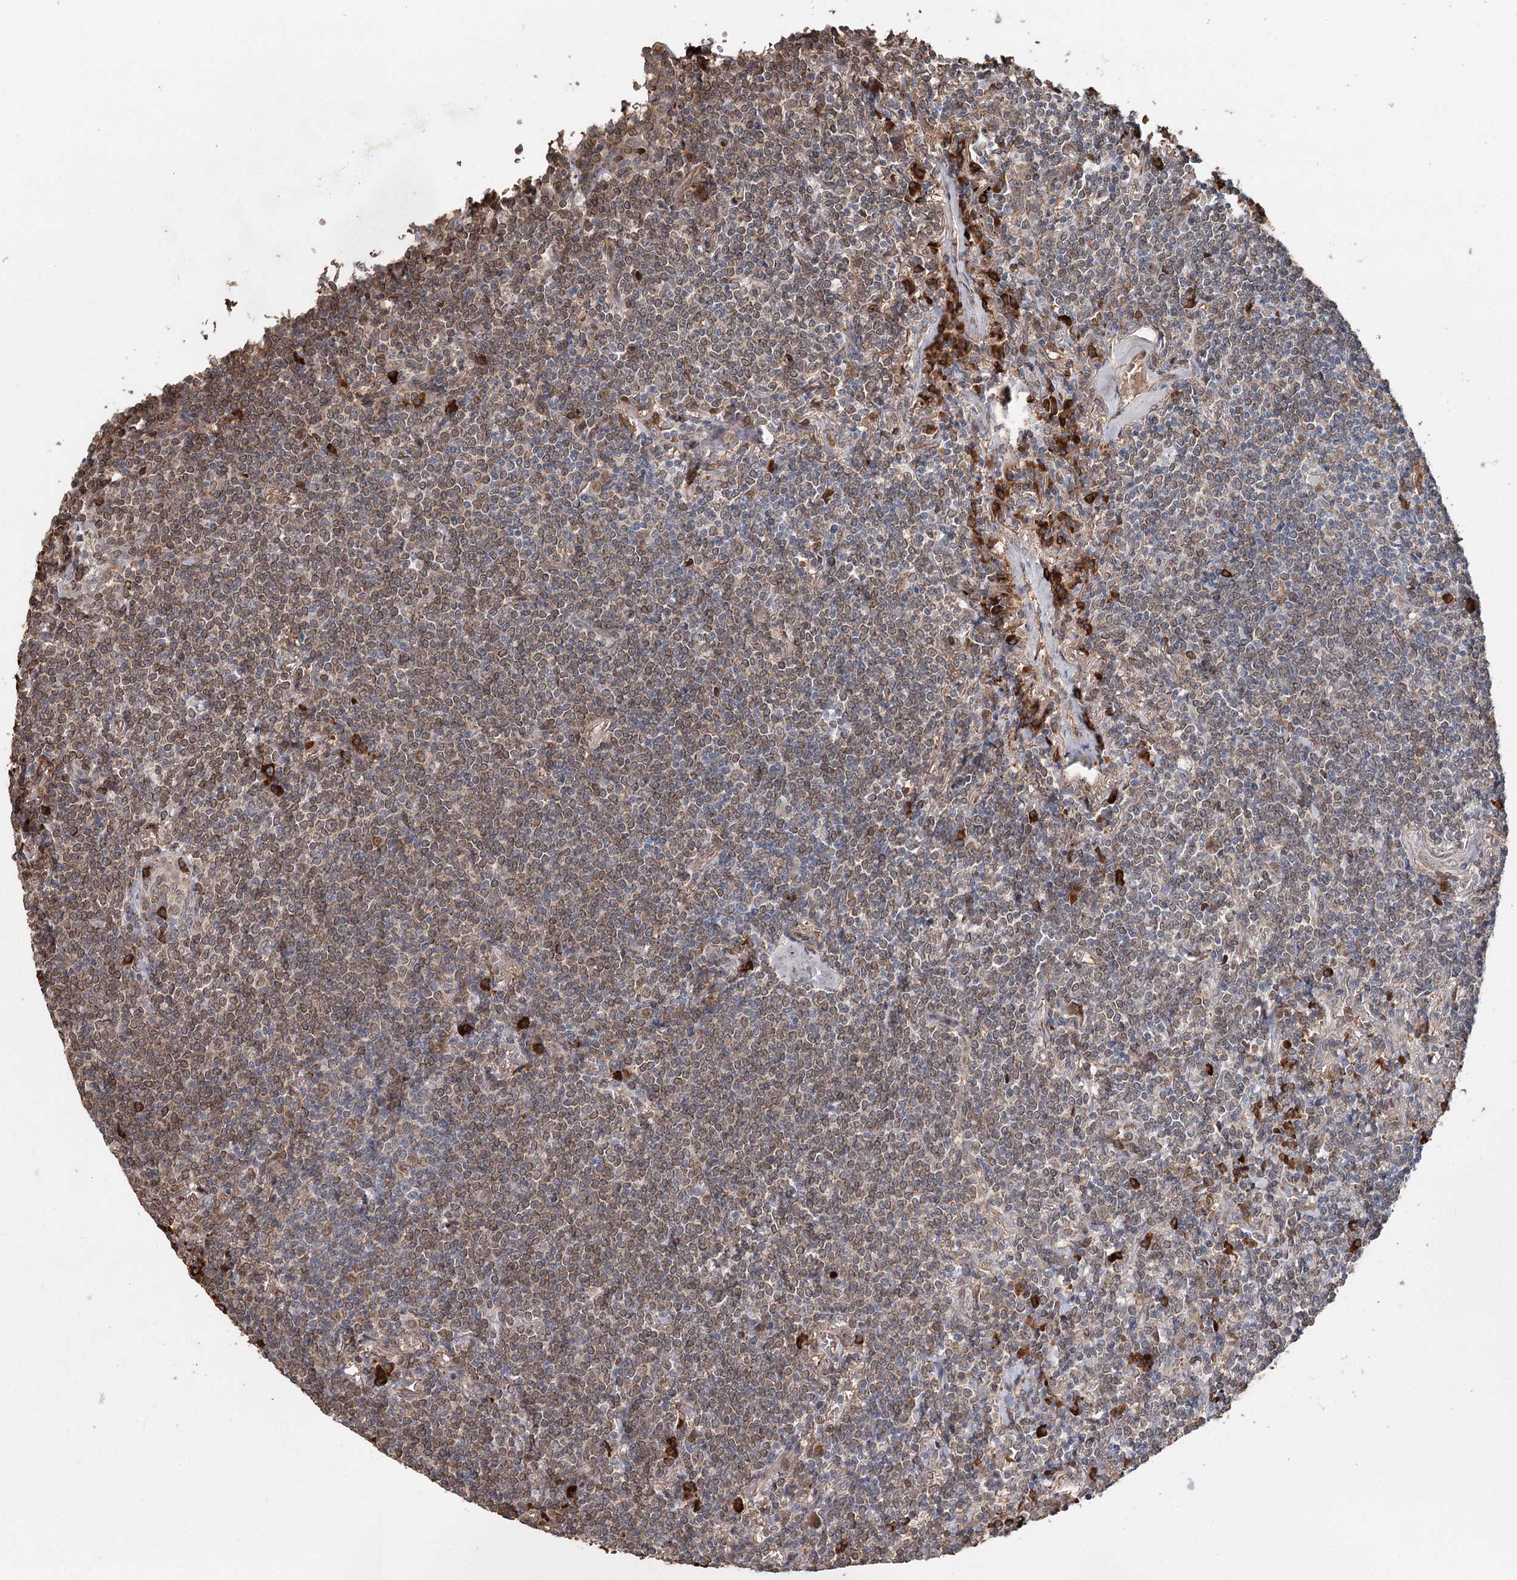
{"staining": {"intensity": "moderate", "quantity": "25%-75%", "location": "cytoplasmic/membranous"}, "tissue": "lymphoma", "cell_type": "Tumor cells", "image_type": "cancer", "snomed": [{"axis": "morphology", "description": "Malignant lymphoma, non-Hodgkin's type, Low grade"}, {"axis": "topography", "description": "Lung"}], "caption": "Immunohistochemistry (DAB) staining of human lymphoma exhibits moderate cytoplasmic/membranous protein expression in about 25%-75% of tumor cells.", "gene": "SYVN1", "patient": {"sex": "female", "age": 71}}